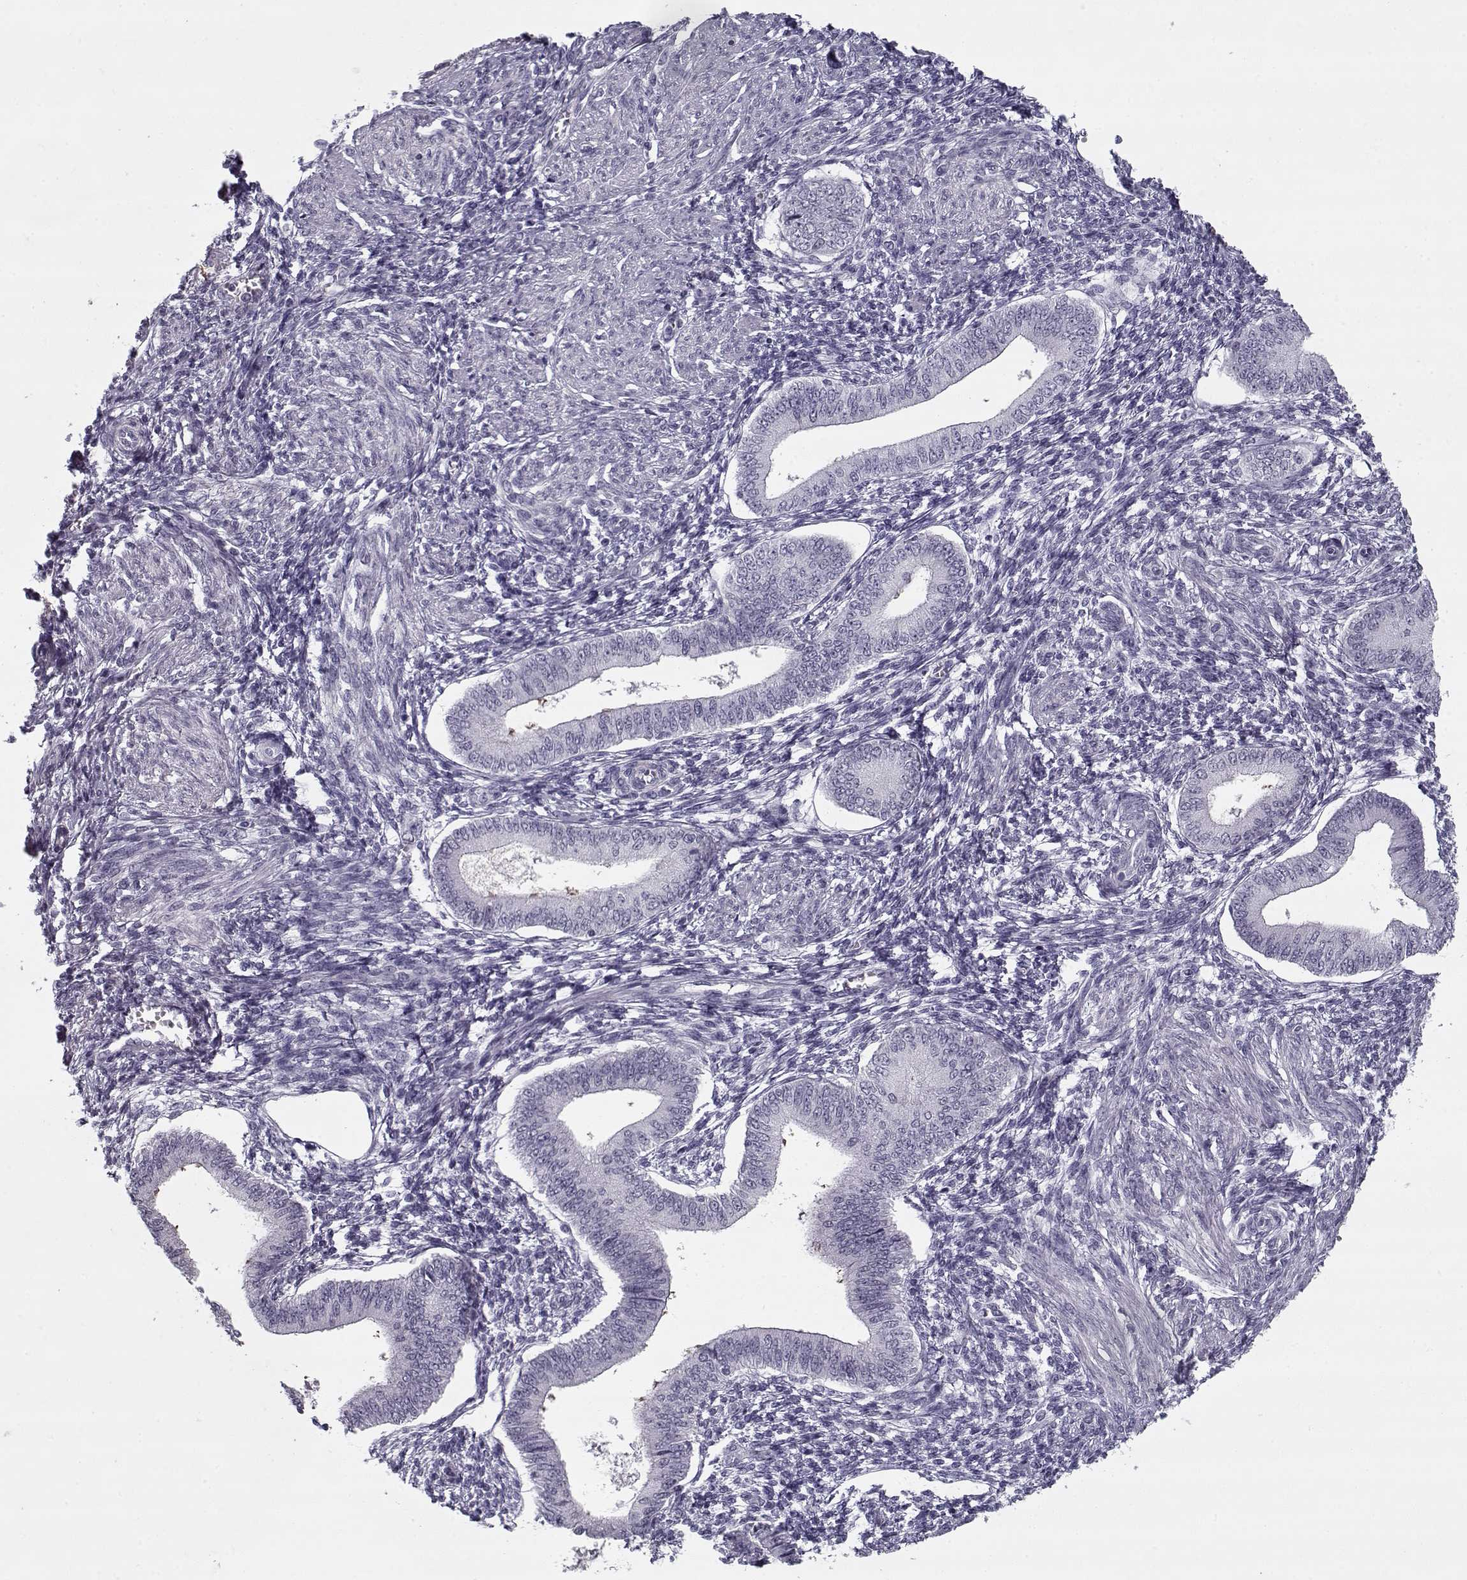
{"staining": {"intensity": "negative", "quantity": "none", "location": "none"}, "tissue": "endometrium", "cell_type": "Cells in endometrial stroma", "image_type": "normal", "snomed": [{"axis": "morphology", "description": "Normal tissue, NOS"}, {"axis": "topography", "description": "Endometrium"}], "caption": "IHC of normal endometrium reveals no expression in cells in endometrial stroma. (DAB immunohistochemistry, high magnification).", "gene": "SPACA9", "patient": {"sex": "female", "age": 42}}